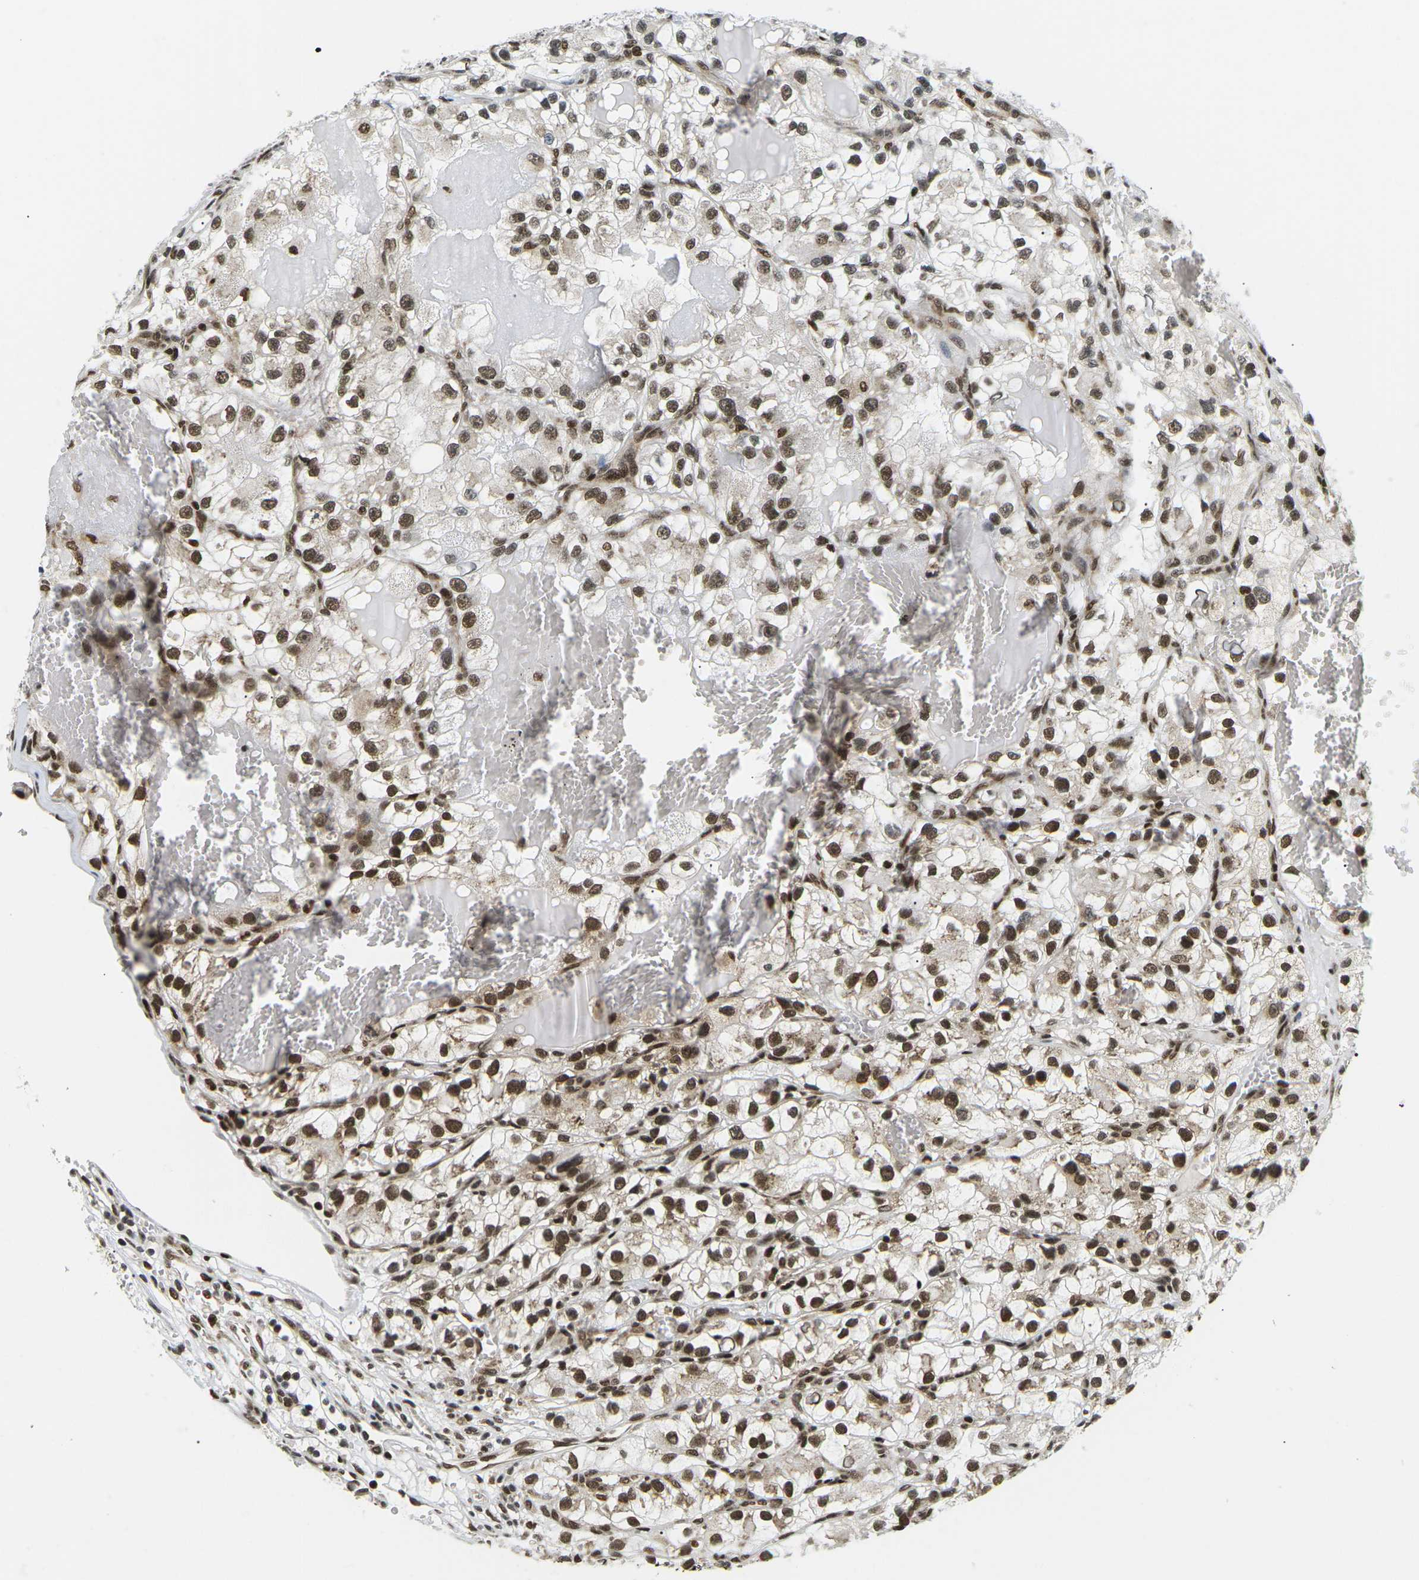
{"staining": {"intensity": "strong", "quantity": ">75%", "location": "nuclear"}, "tissue": "renal cancer", "cell_type": "Tumor cells", "image_type": "cancer", "snomed": [{"axis": "morphology", "description": "Adenocarcinoma, NOS"}, {"axis": "topography", "description": "Kidney"}], "caption": "Renal adenocarcinoma stained with a brown dye displays strong nuclear positive expression in about >75% of tumor cells.", "gene": "CELF1", "patient": {"sex": "female", "age": 57}}